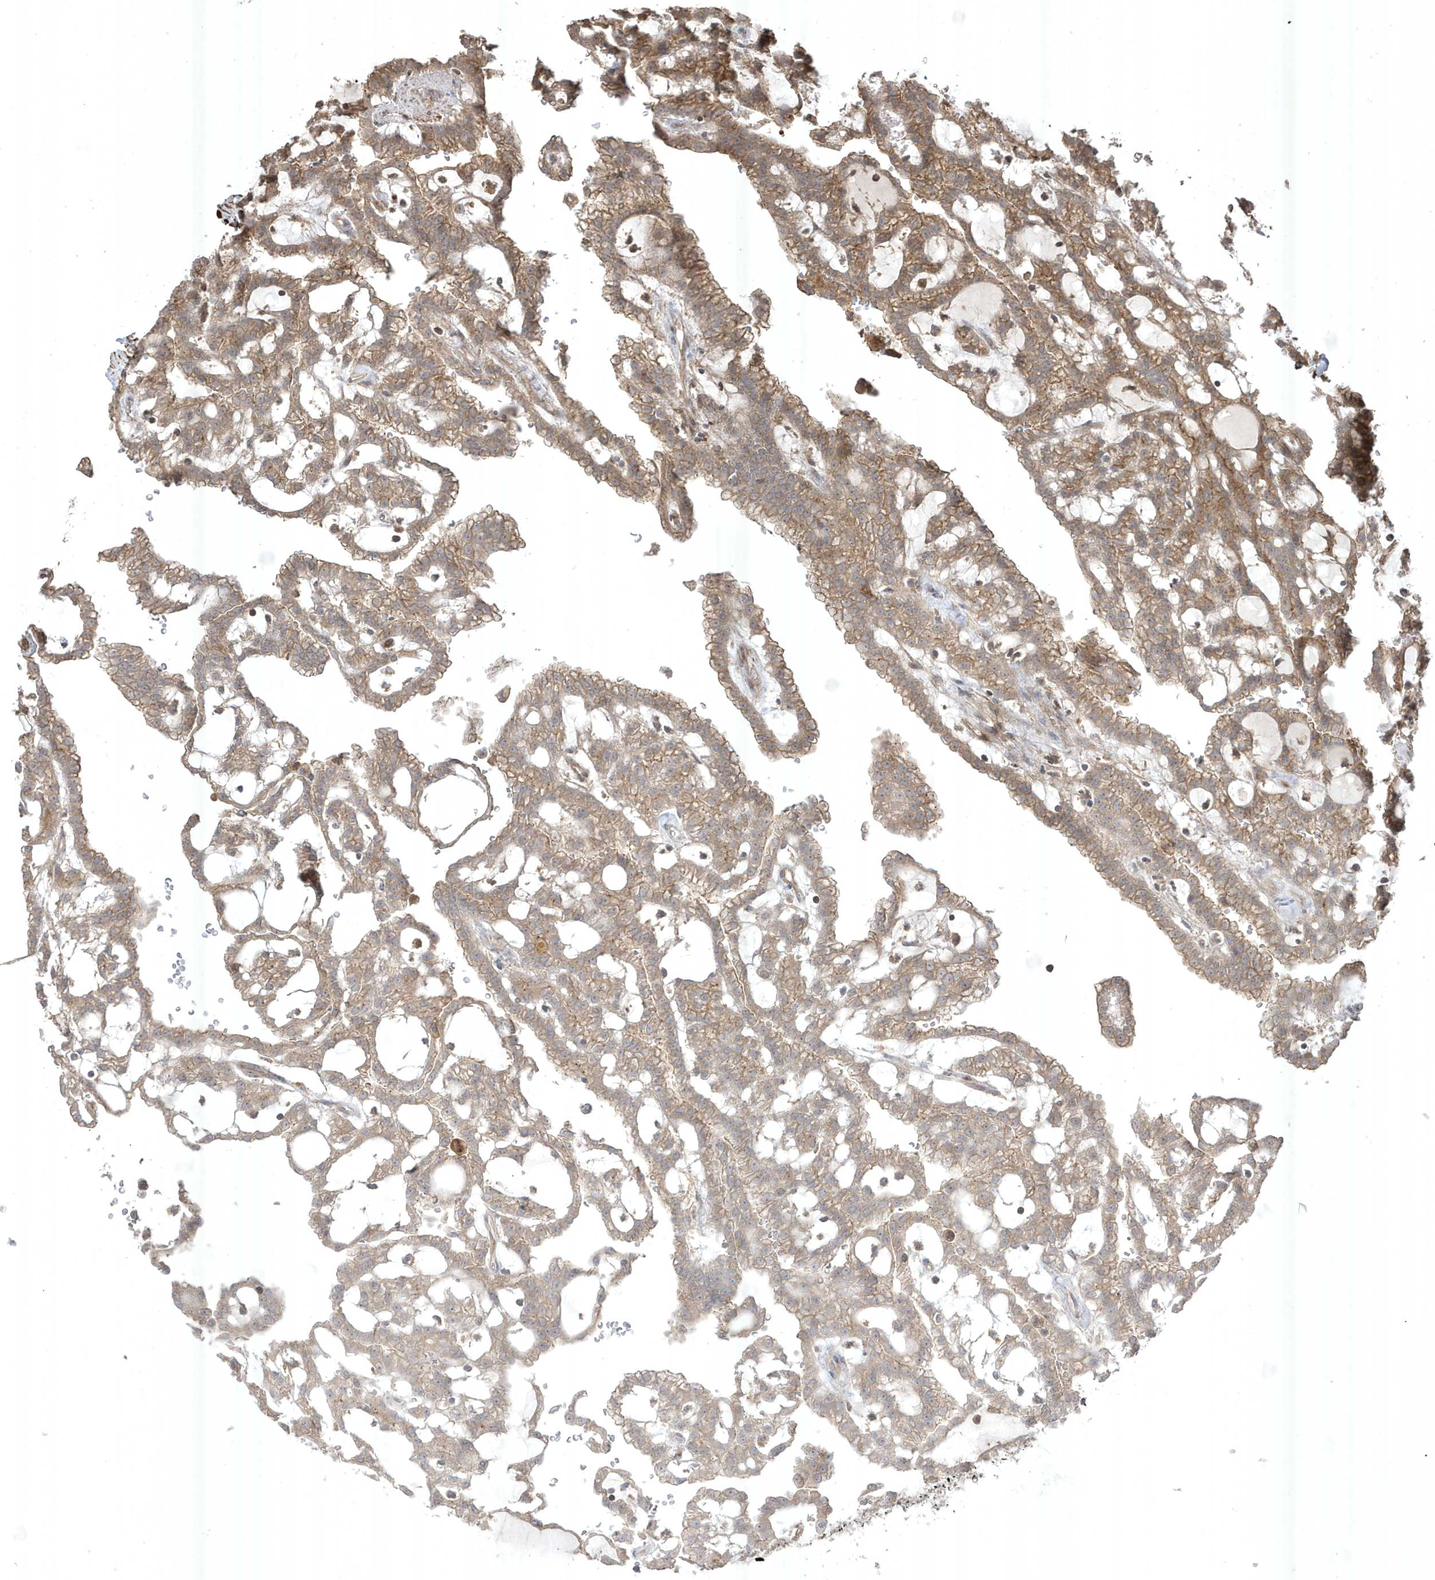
{"staining": {"intensity": "moderate", "quantity": "25%-75%", "location": "cytoplasmic/membranous"}, "tissue": "renal cancer", "cell_type": "Tumor cells", "image_type": "cancer", "snomed": [{"axis": "morphology", "description": "Adenocarcinoma, NOS"}, {"axis": "topography", "description": "Kidney"}], "caption": "This histopathology image reveals renal cancer stained with immunohistochemistry to label a protein in brown. The cytoplasmic/membranous of tumor cells show moderate positivity for the protein. Nuclei are counter-stained blue.", "gene": "CETN3", "patient": {"sex": "male", "age": 63}}